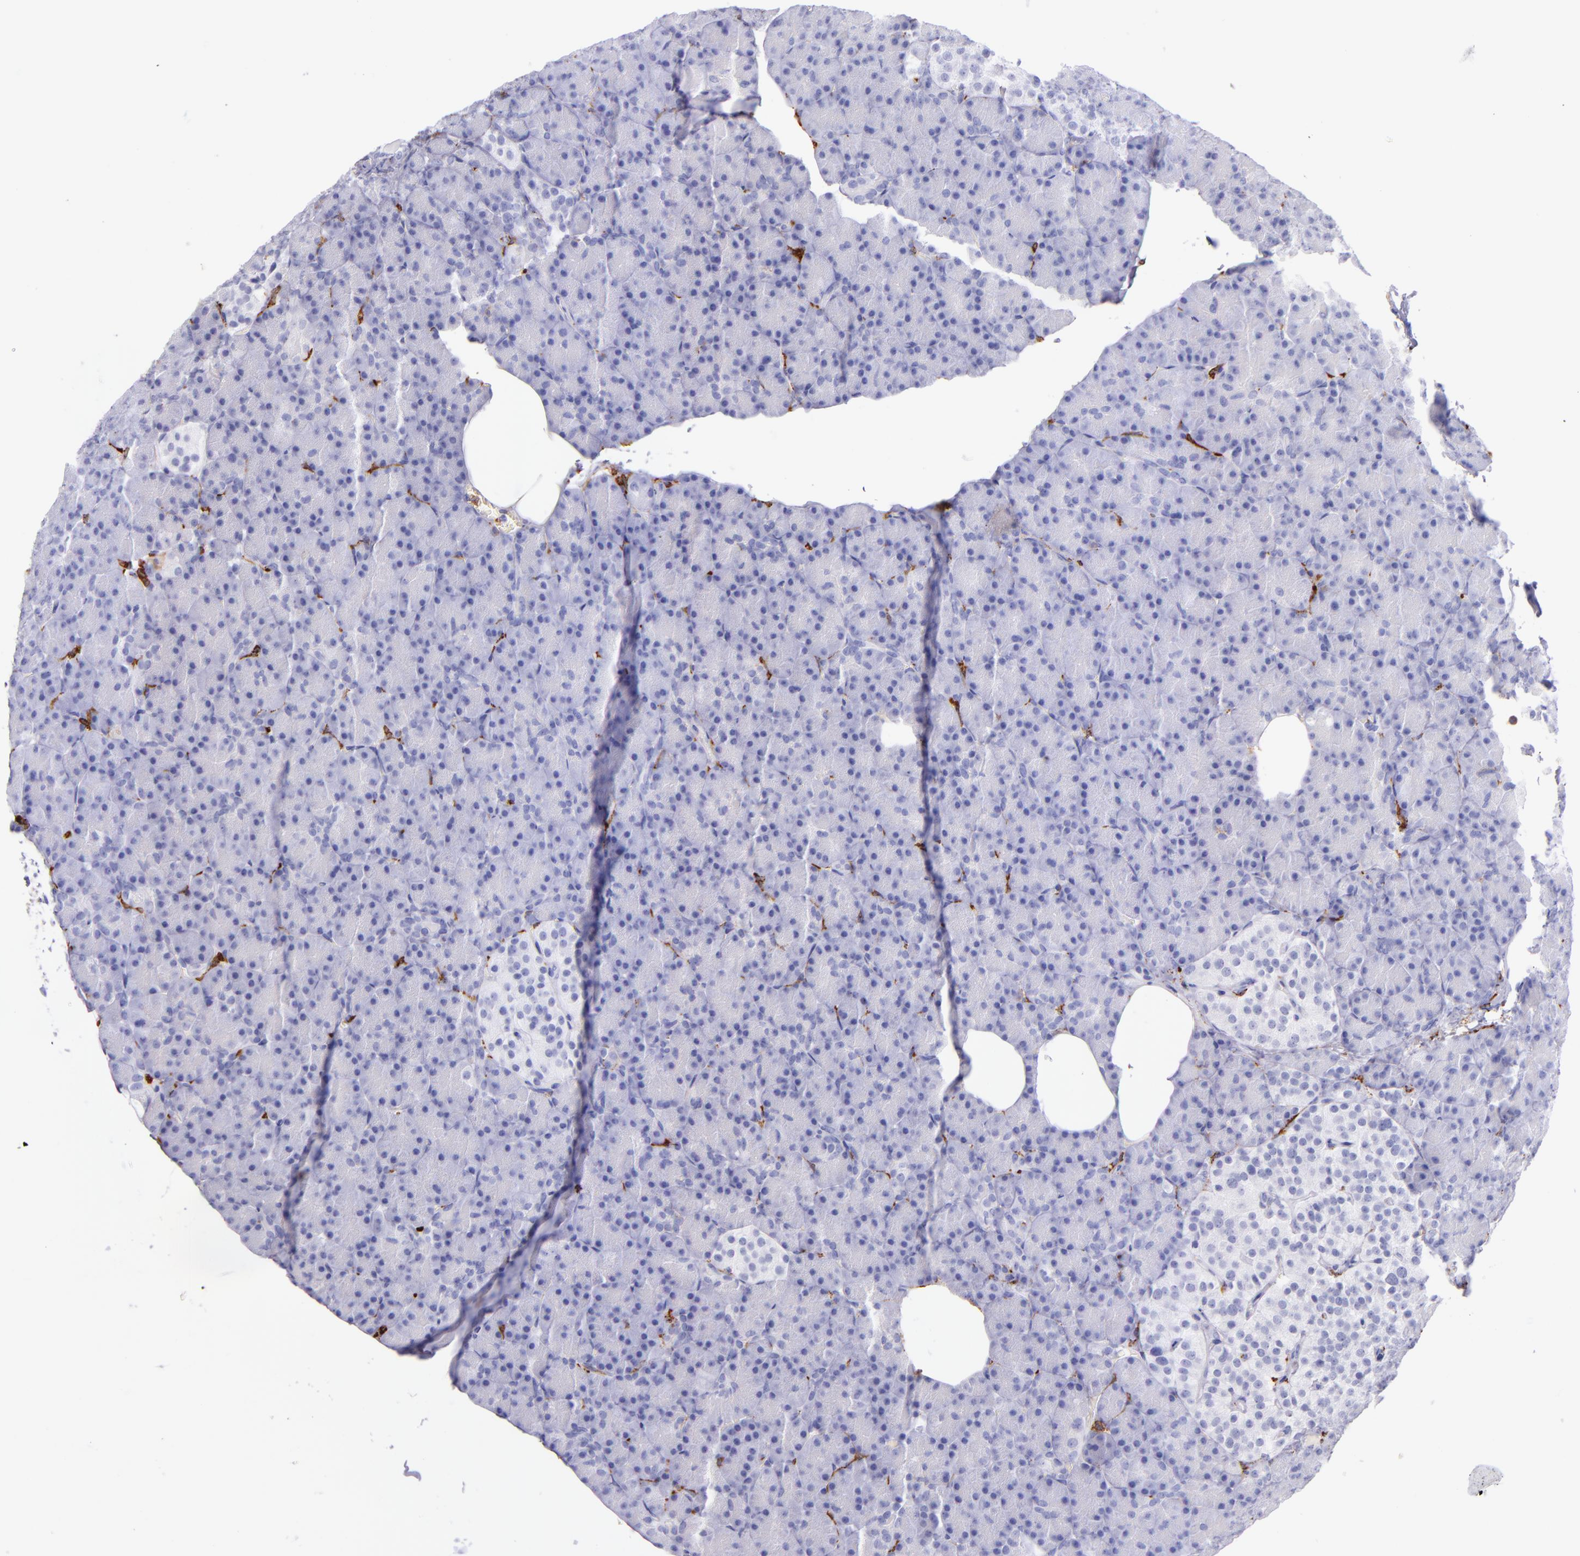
{"staining": {"intensity": "negative", "quantity": "none", "location": "none"}, "tissue": "pancreas", "cell_type": "Exocrine glandular cells", "image_type": "normal", "snomed": [{"axis": "morphology", "description": "Normal tissue, NOS"}, {"axis": "topography", "description": "Pancreas"}], "caption": "IHC histopathology image of unremarkable pancreas: pancreas stained with DAB (3,3'-diaminobenzidine) demonstrates no significant protein staining in exocrine glandular cells. The staining was performed using DAB to visualize the protein expression in brown, while the nuclei were stained in blue with hematoxylin (Magnification: 20x).", "gene": "CD163", "patient": {"sex": "female", "age": 43}}